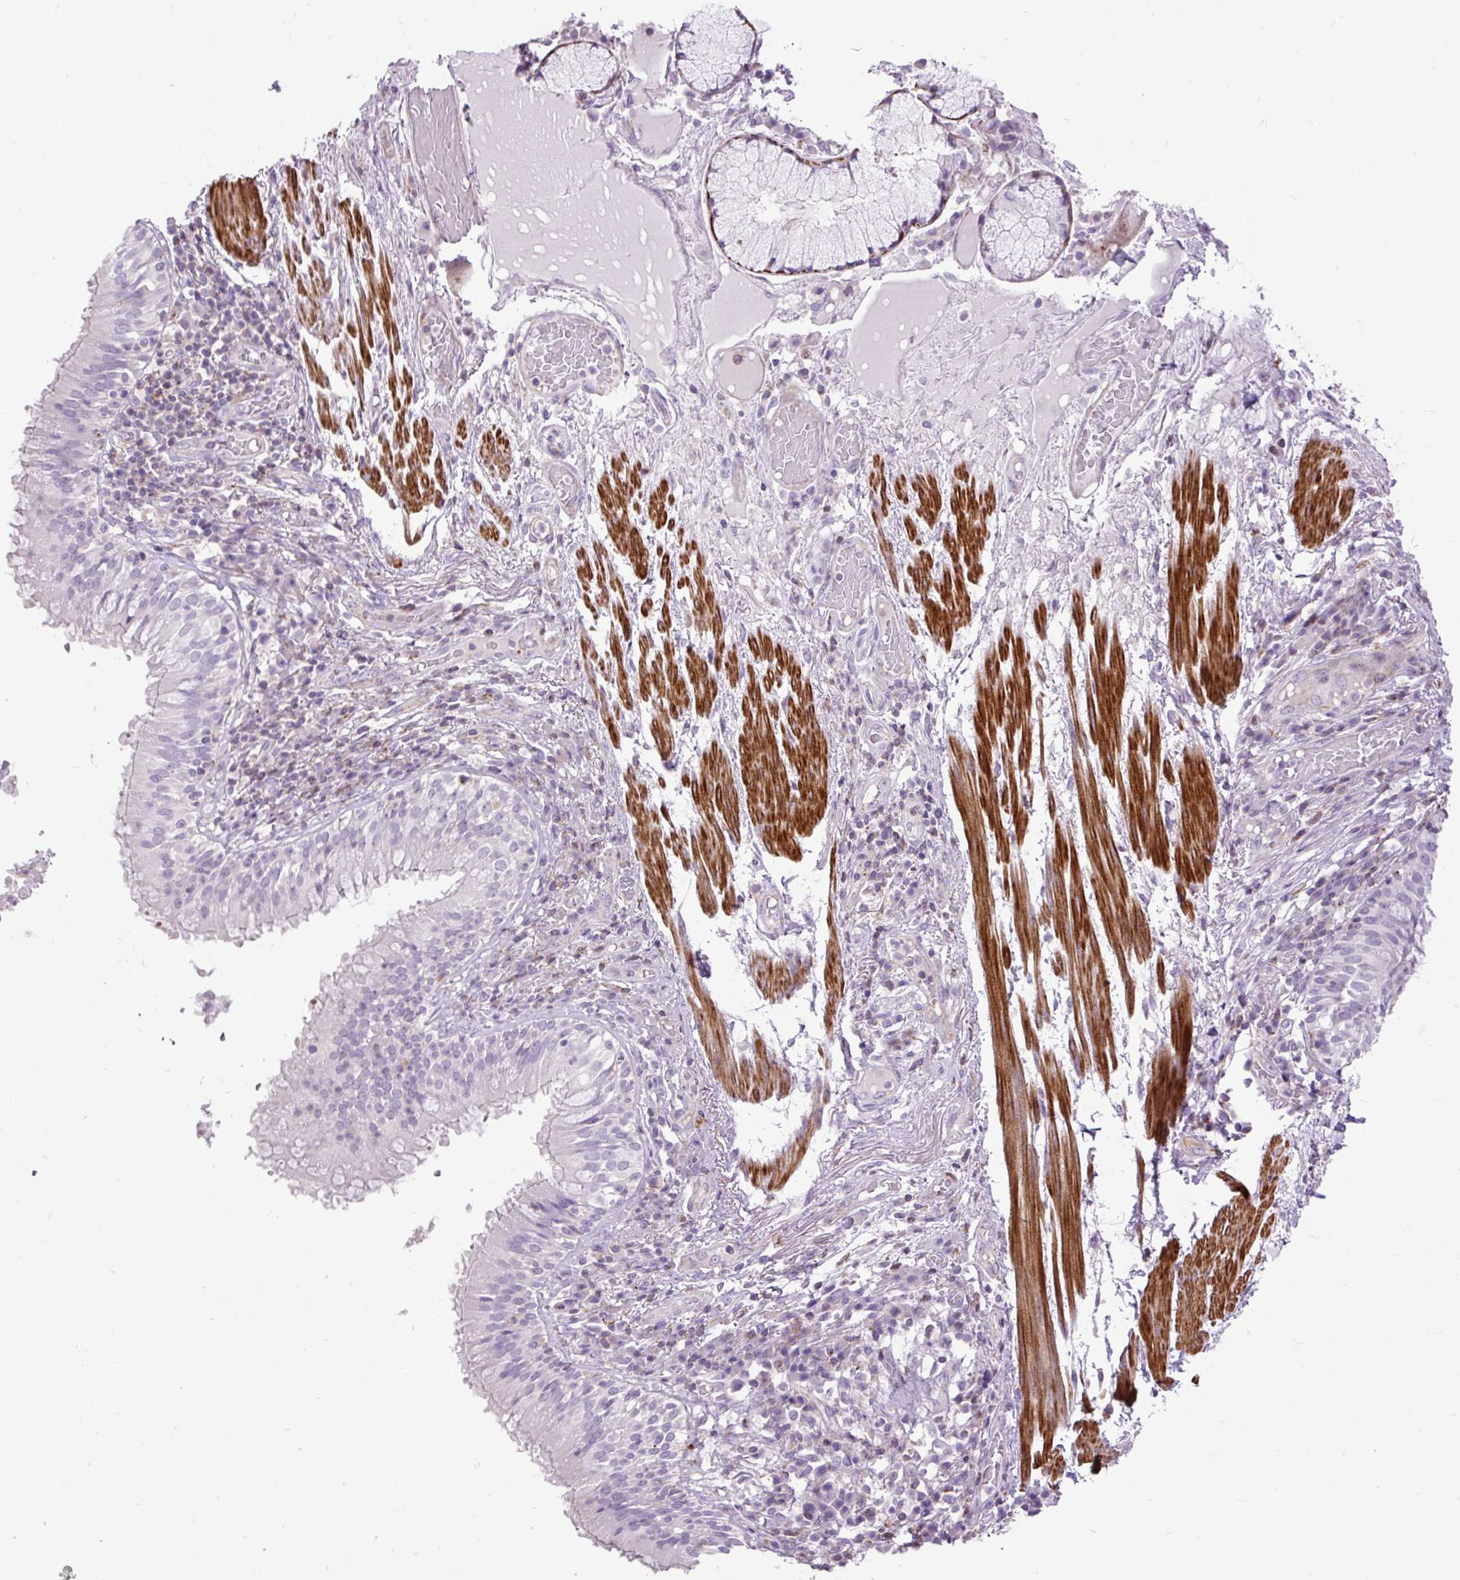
{"staining": {"intensity": "negative", "quantity": "none", "location": "none"}, "tissue": "soft tissue", "cell_type": "Chondrocytes", "image_type": "normal", "snomed": [{"axis": "morphology", "description": "Normal tissue, NOS"}, {"axis": "topography", "description": "Cartilage tissue"}, {"axis": "topography", "description": "Bronchus"}], "caption": "The image displays no staining of chondrocytes in normal soft tissue. (DAB immunohistochemistry (IHC) visualized using brightfield microscopy, high magnification).", "gene": "ZNF197", "patient": {"sex": "male", "age": 56}}